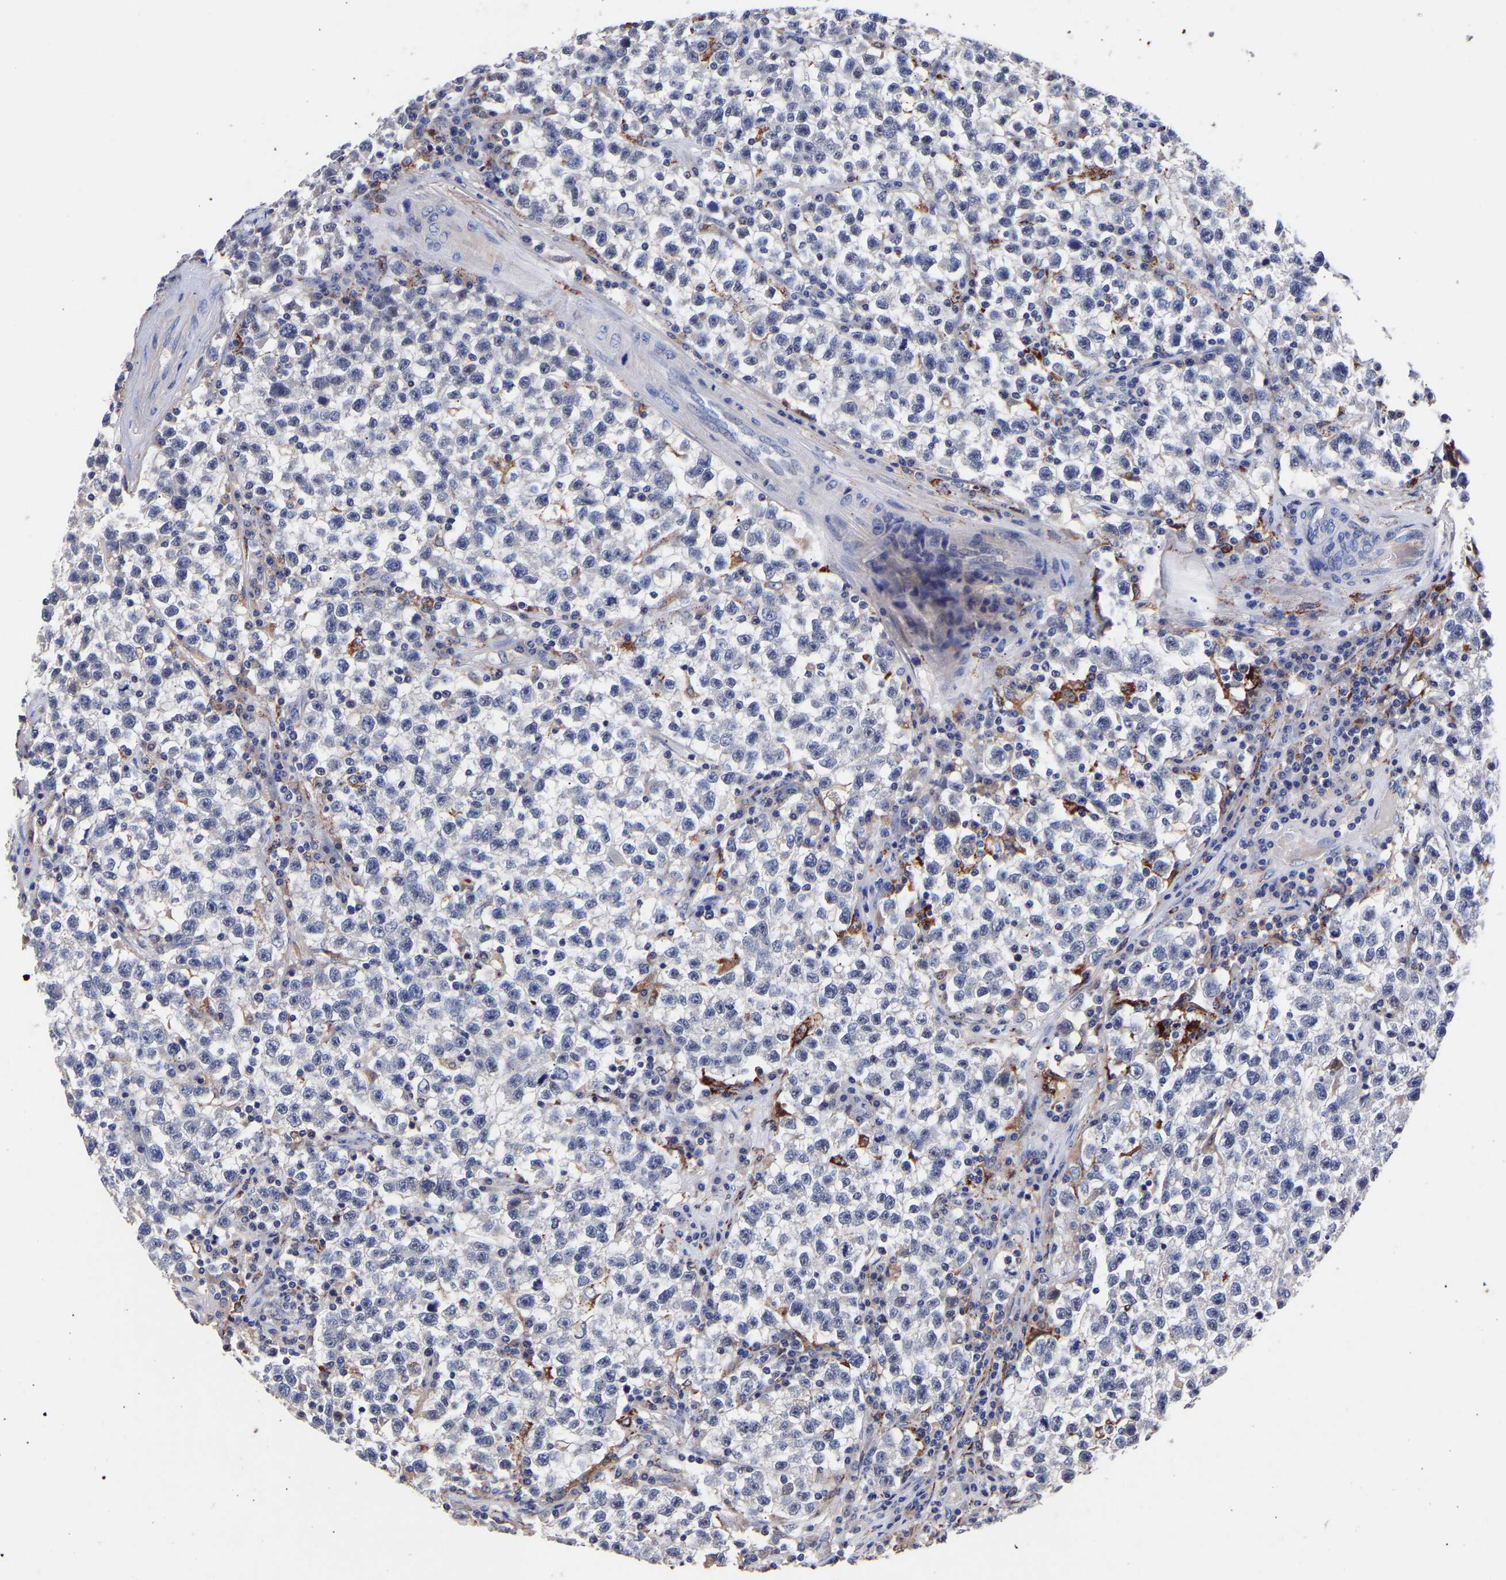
{"staining": {"intensity": "negative", "quantity": "none", "location": "none"}, "tissue": "testis cancer", "cell_type": "Tumor cells", "image_type": "cancer", "snomed": [{"axis": "morphology", "description": "Seminoma, NOS"}, {"axis": "topography", "description": "Testis"}], "caption": "Immunohistochemistry of testis cancer demonstrates no expression in tumor cells.", "gene": "SEM1", "patient": {"sex": "male", "age": 22}}